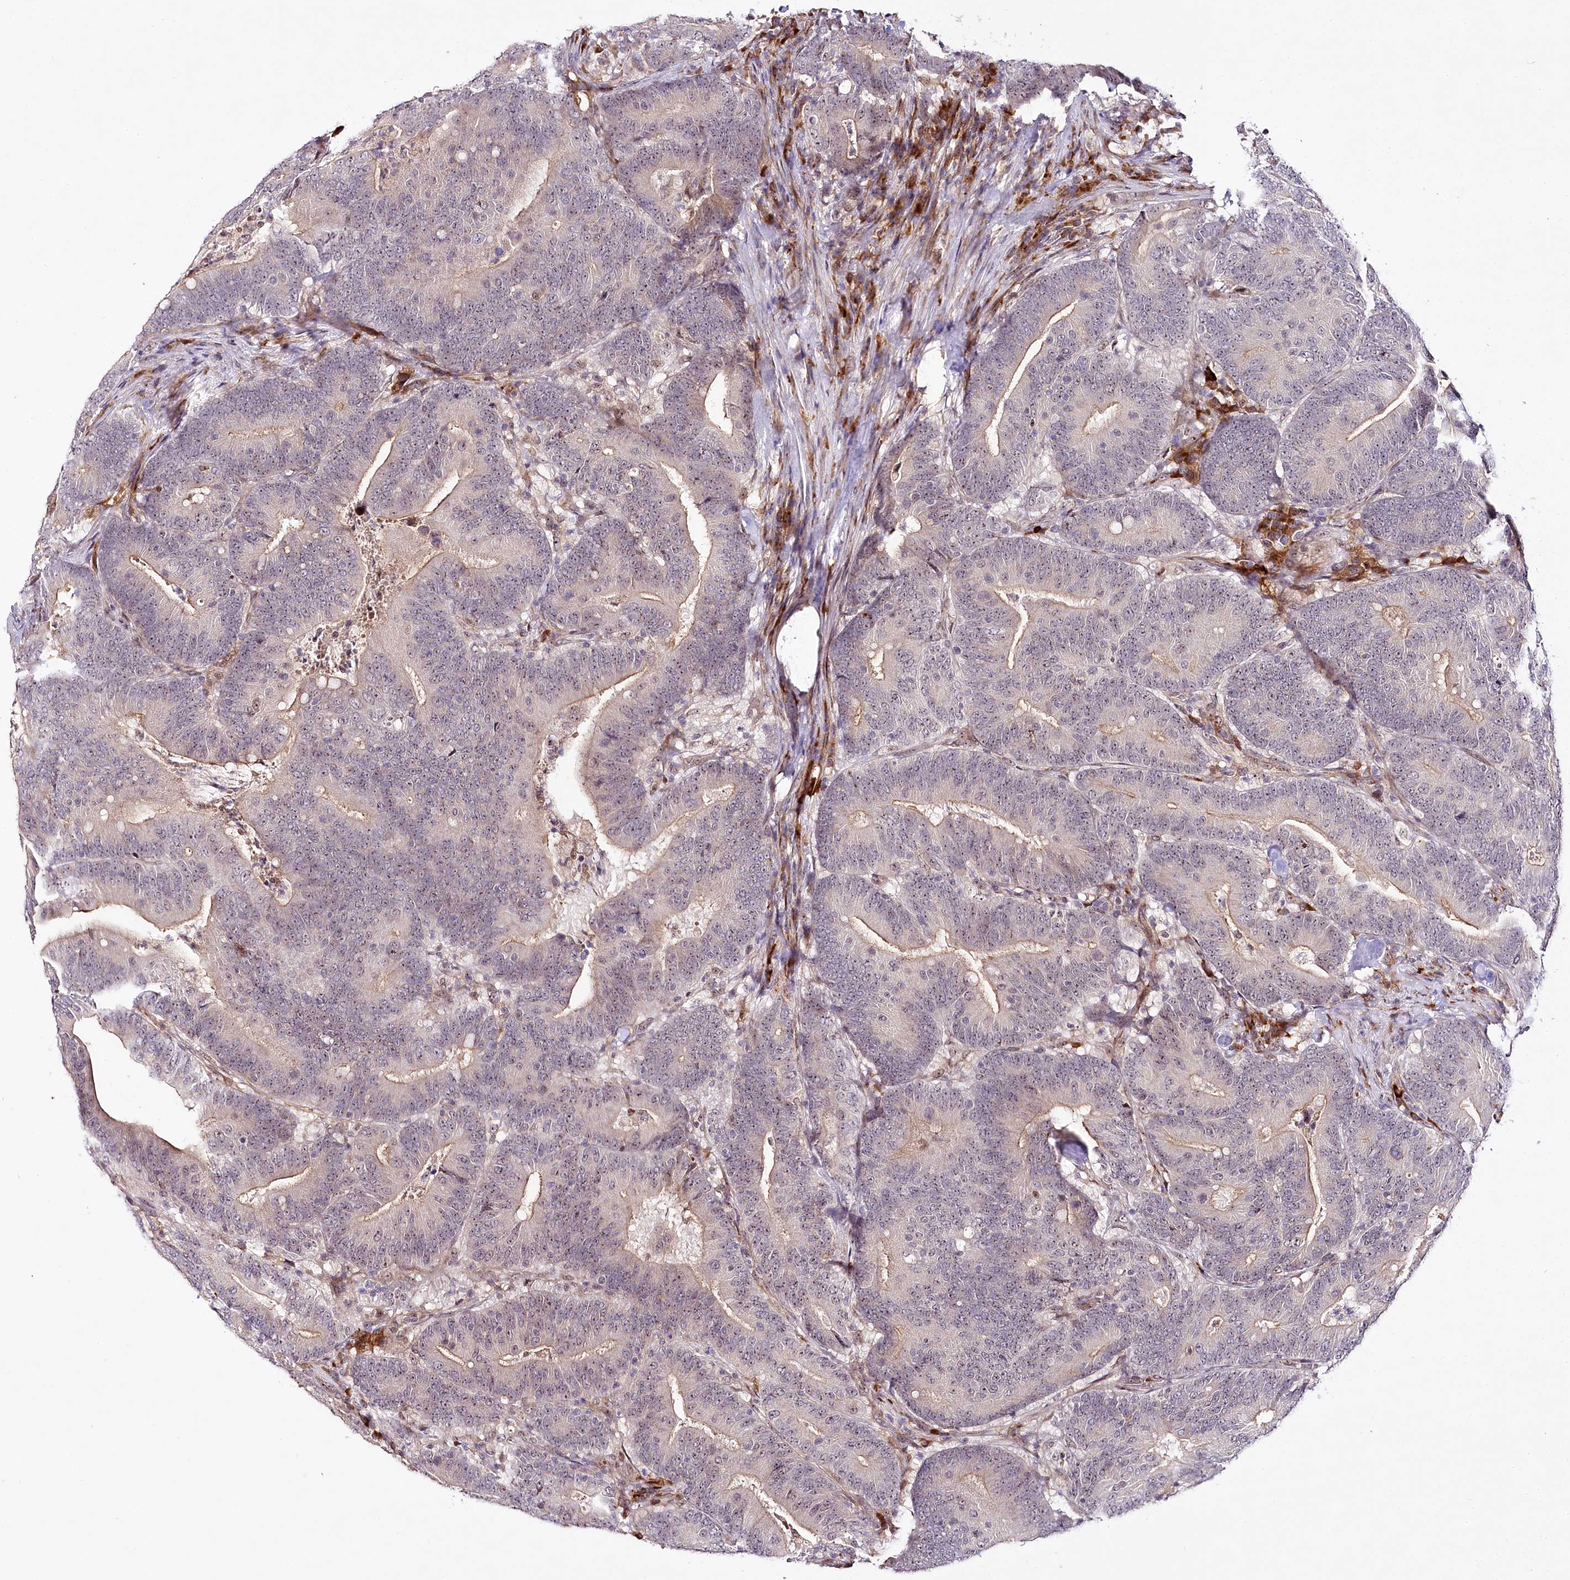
{"staining": {"intensity": "weak", "quantity": "<25%", "location": "cytoplasmic/membranous,nuclear"}, "tissue": "colorectal cancer", "cell_type": "Tumor cells", "image_type": "cancer", "snomed": [{"axis": "morphology", "description": "Adenocarcinoma, NOS"}, {"axis": "topography", "description": "Colon"}], "caption": "Tumor cells show no significant protein staining in colorectal cancer (adenocarcinoma).", "gene": "WDR36", "patient": {"sex": "female", "age": 66}}